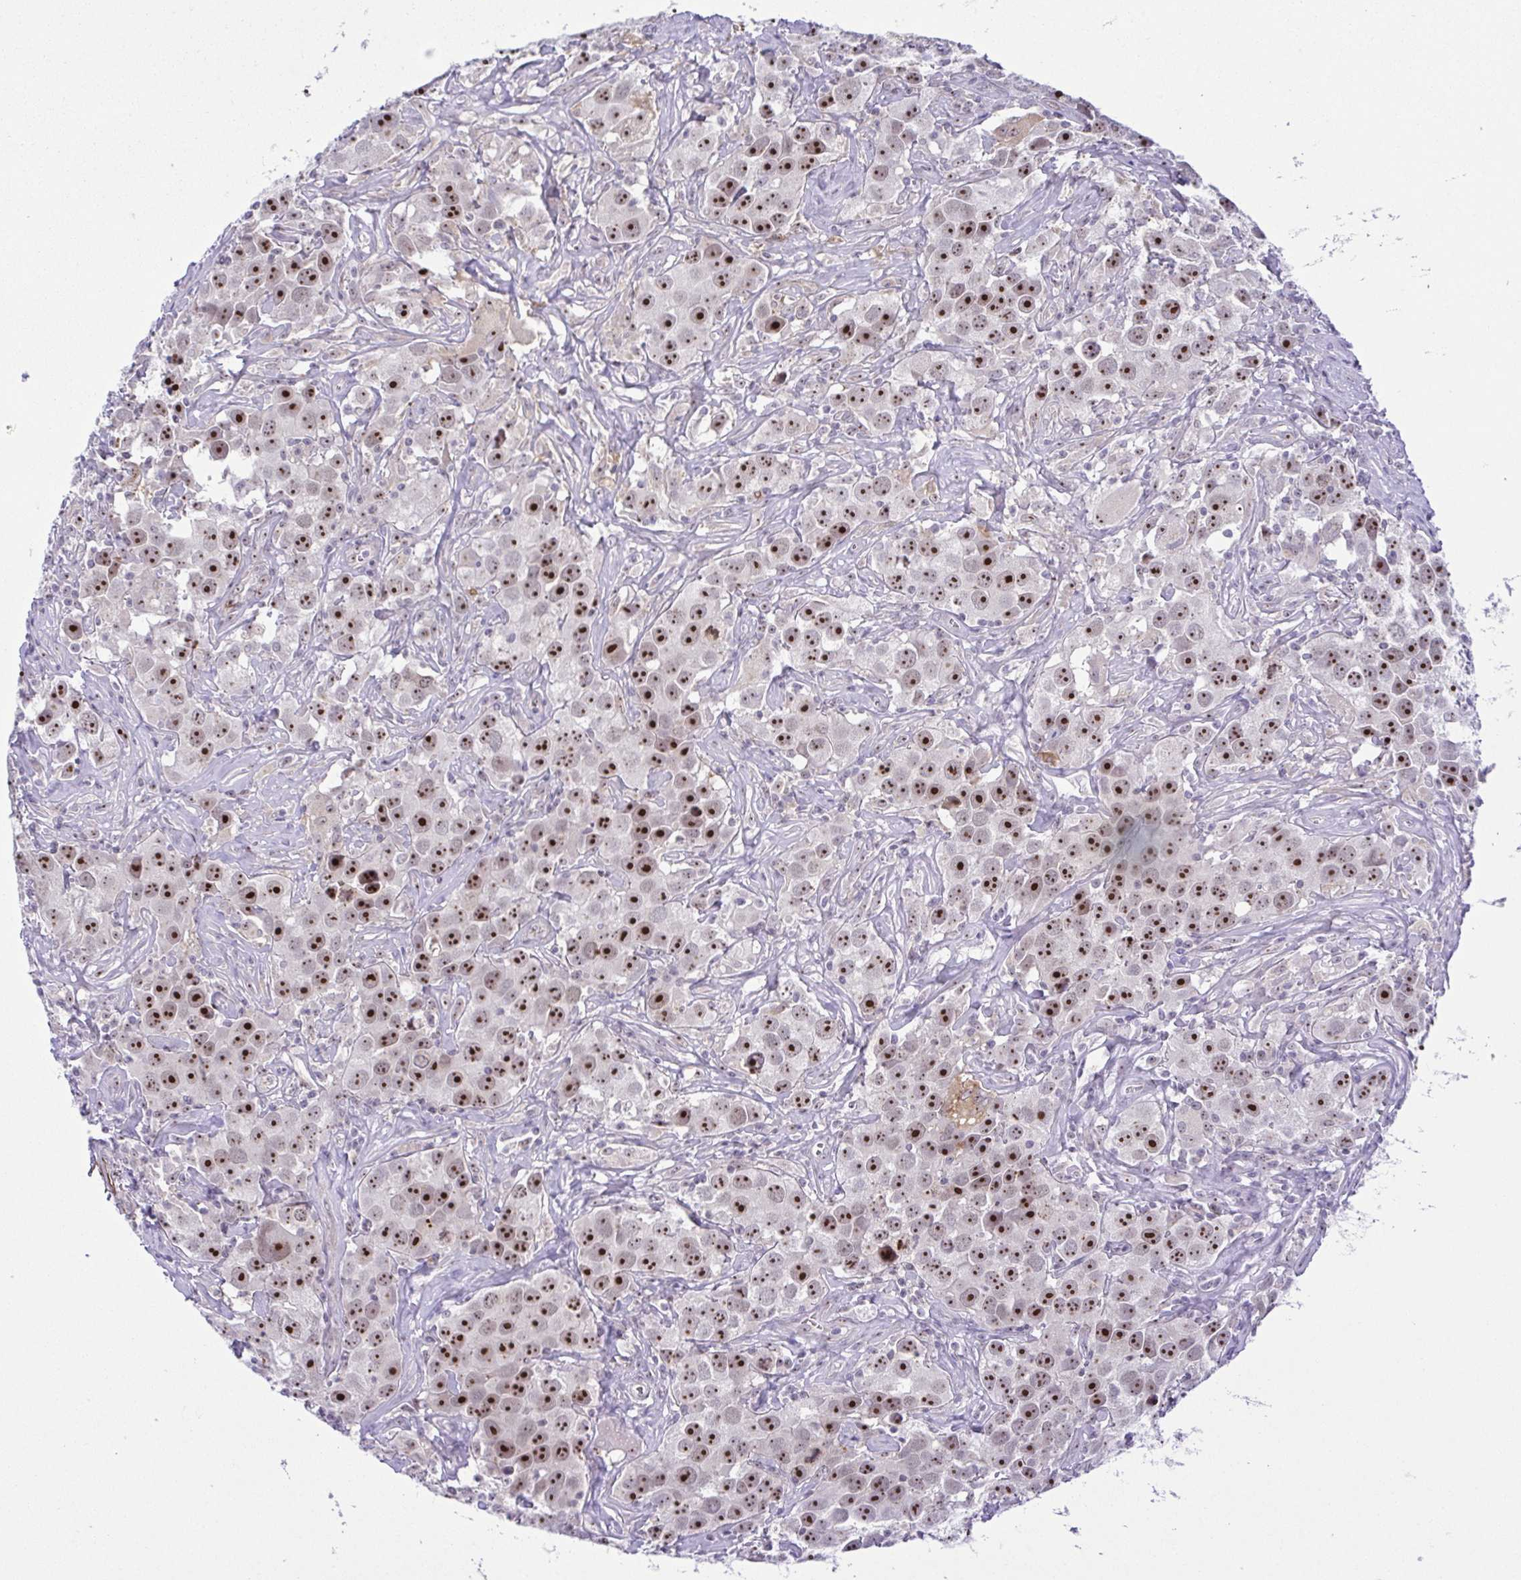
{"staining": {"intensity": "strong", "quantity": ">75%", "location": "nuclear"}, "tissue": "testis cancer", "cell_type": "Tumor cells", "image_type": "cancer", "snomed": [{"axis": "morphology", "description": "Seminoma, NOS"}, {"axis": "topography", "description": "Testis"}], "caption": "Immunohistochemical staining of seminoma (testis) reveals strong nuclear protein positivity in about >75% of tumor cells.", "gene": "RSL24D1", "patient": {"sex": "male", "age": 49}}